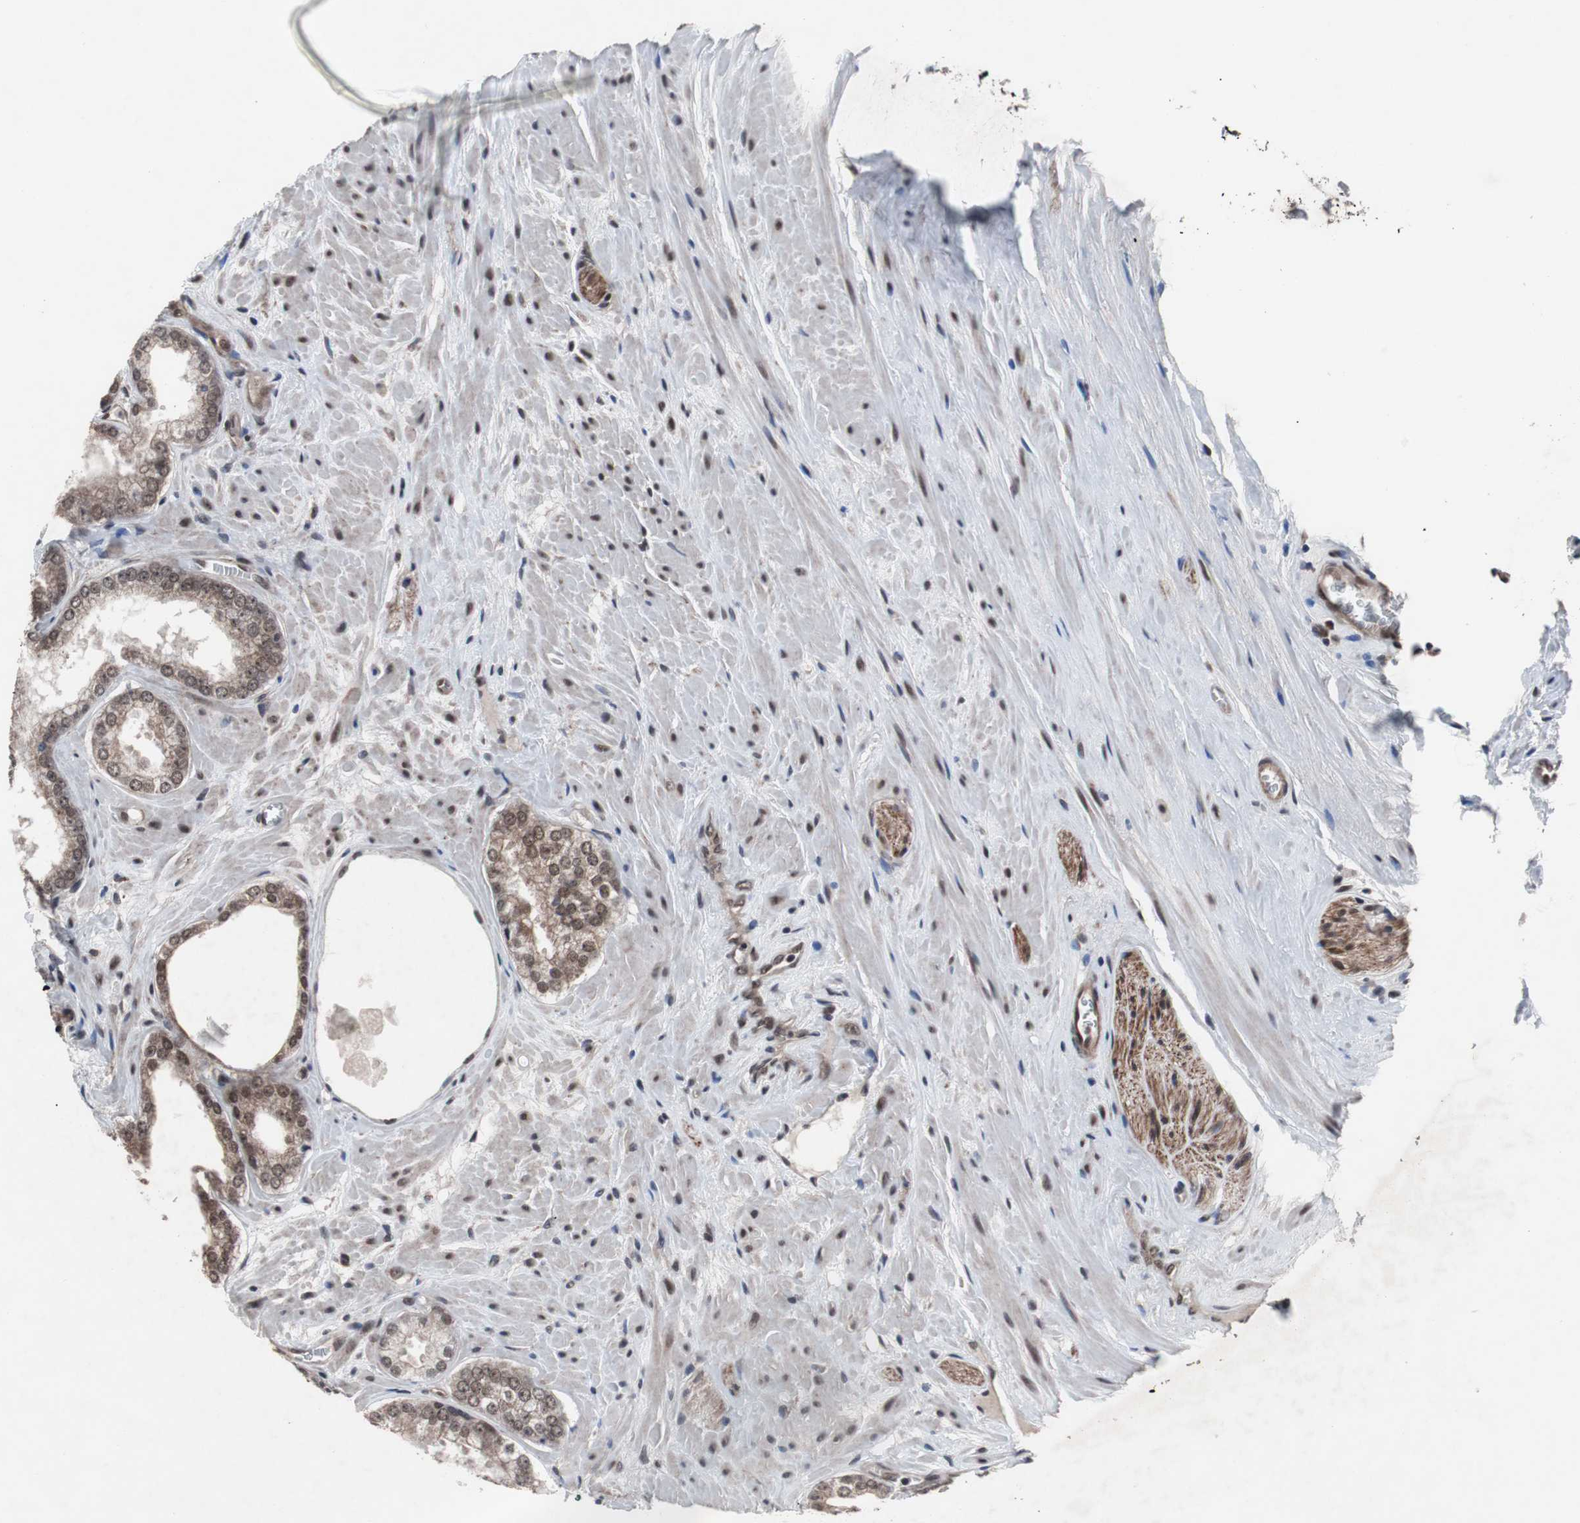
{"staining": {"intensity": "moderate", "quantity": ">75%", "location": "cytoplasmic/membranous,nuclear"}, "tissue": "prostate cancer", "cell_type": "Tumor cells", "image_type": "cancer", "snomed": [{"axis": "morphology", "description": "Adenocarcinoma, Low grade"}, {"axis": "topography", "description": "Prostate"}], "caption": "This histopathology image shows IHC staining of prostate cancer, with medium moderate cytoplasmic/membranous and nuclear positivity in about >75% of tumor cells.", "gene": "GTF2F2", "patient": {"sex": "male", "age": 60}}